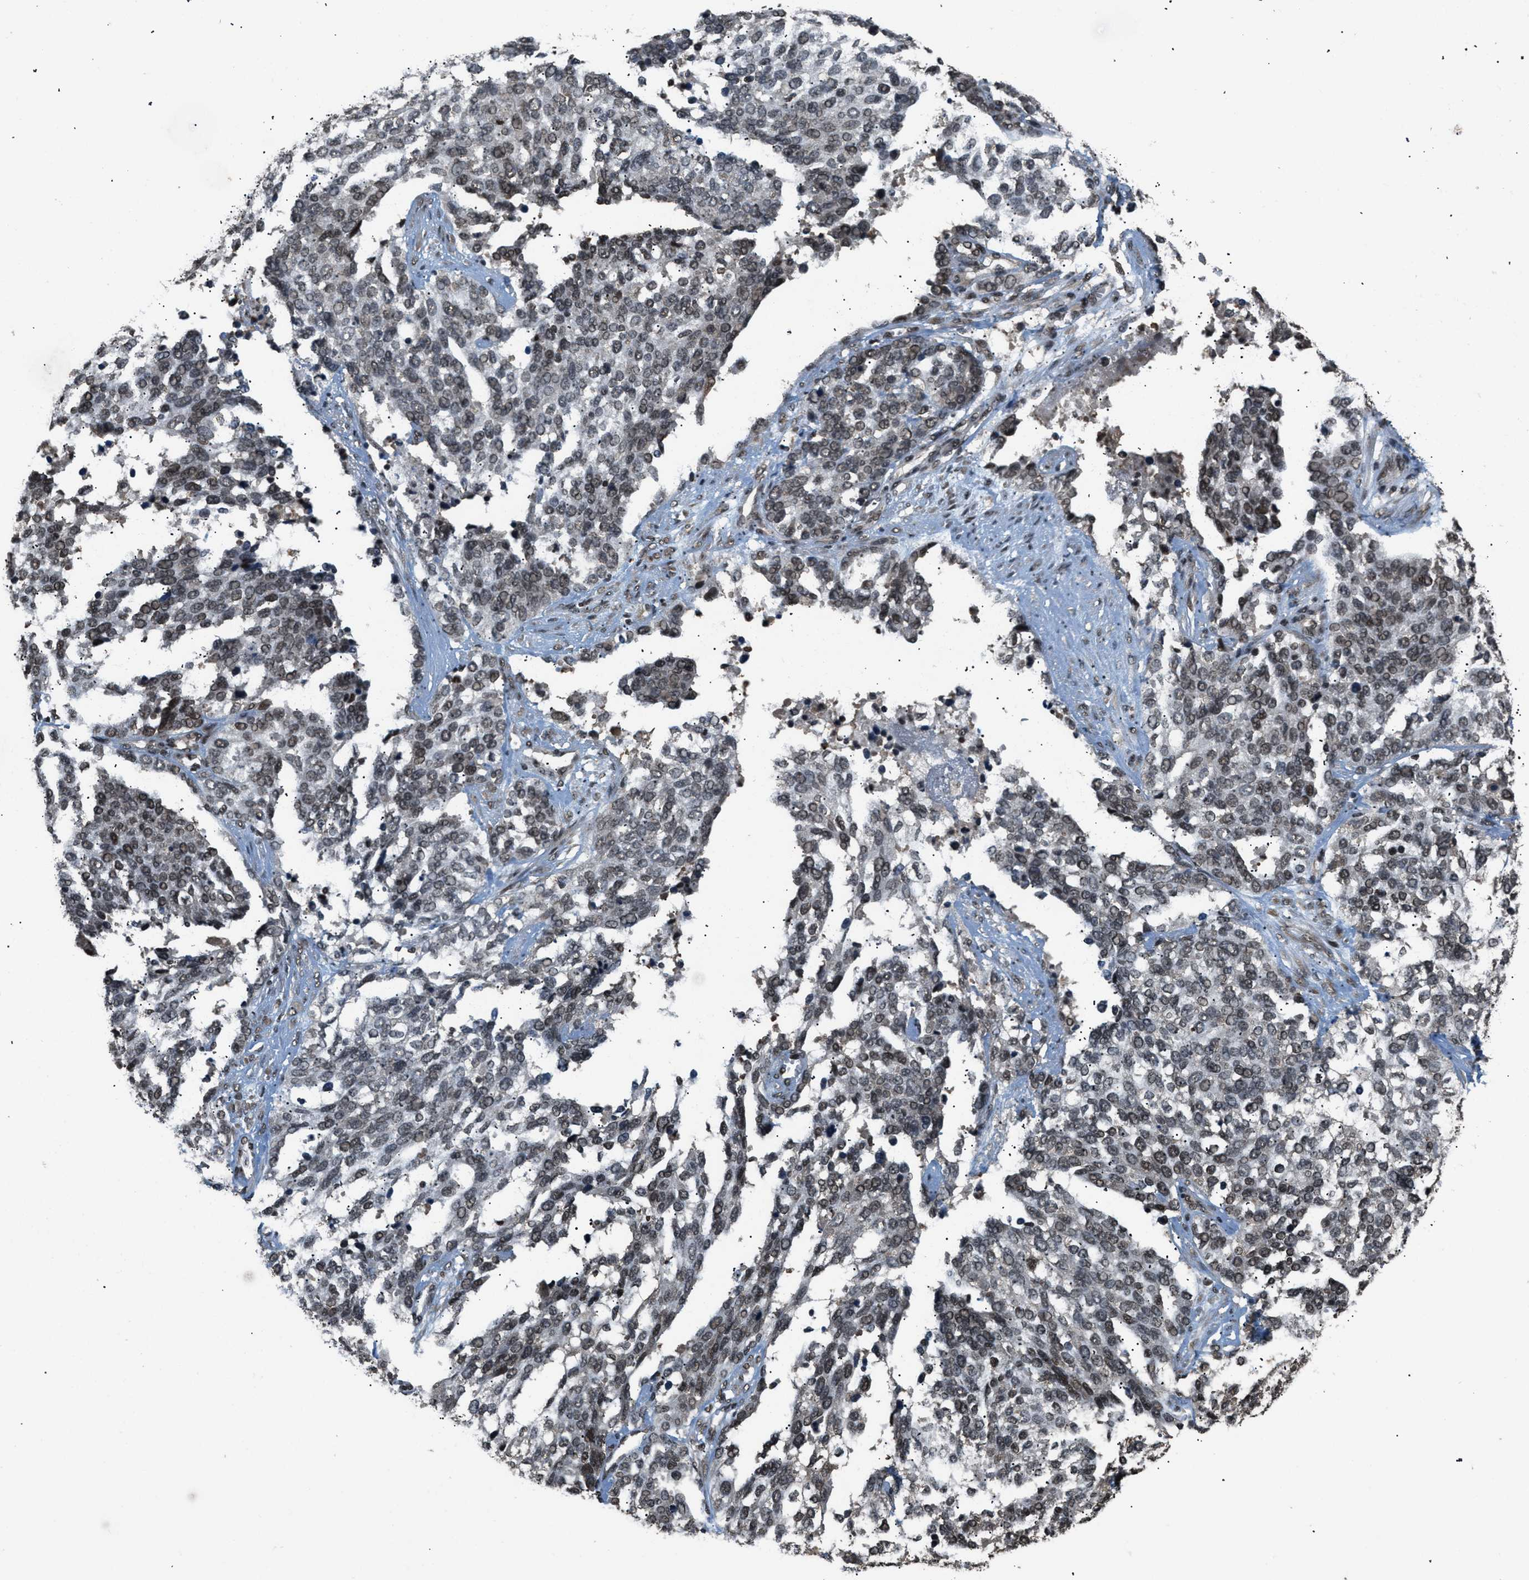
{"staining": {"intensity": "weak", "quantity": ">75%", "location": "nuclear"}, "tissue": "ovarian cancer", "cell_type": "Tumor cells", "image_type": "cancer", "snomed": [{"axis": "morphology", "description": "Cystadenocarcinoma, serous, NOS"}, {"axis": "topography", "description": "Ovary"}], "caption": "The histopathology image shows a brown stain indicating the presence of a protein in the nuclear of tumor cells in ovarian cancer (serous cystadenocarcinoma). The staining is performed using DAB brown chromogen to label protein expression. The nuclei are counter-stained blue using hematoxylin.", "gene": "RBM5", "patient": {"sex": "female", "age": 44}}